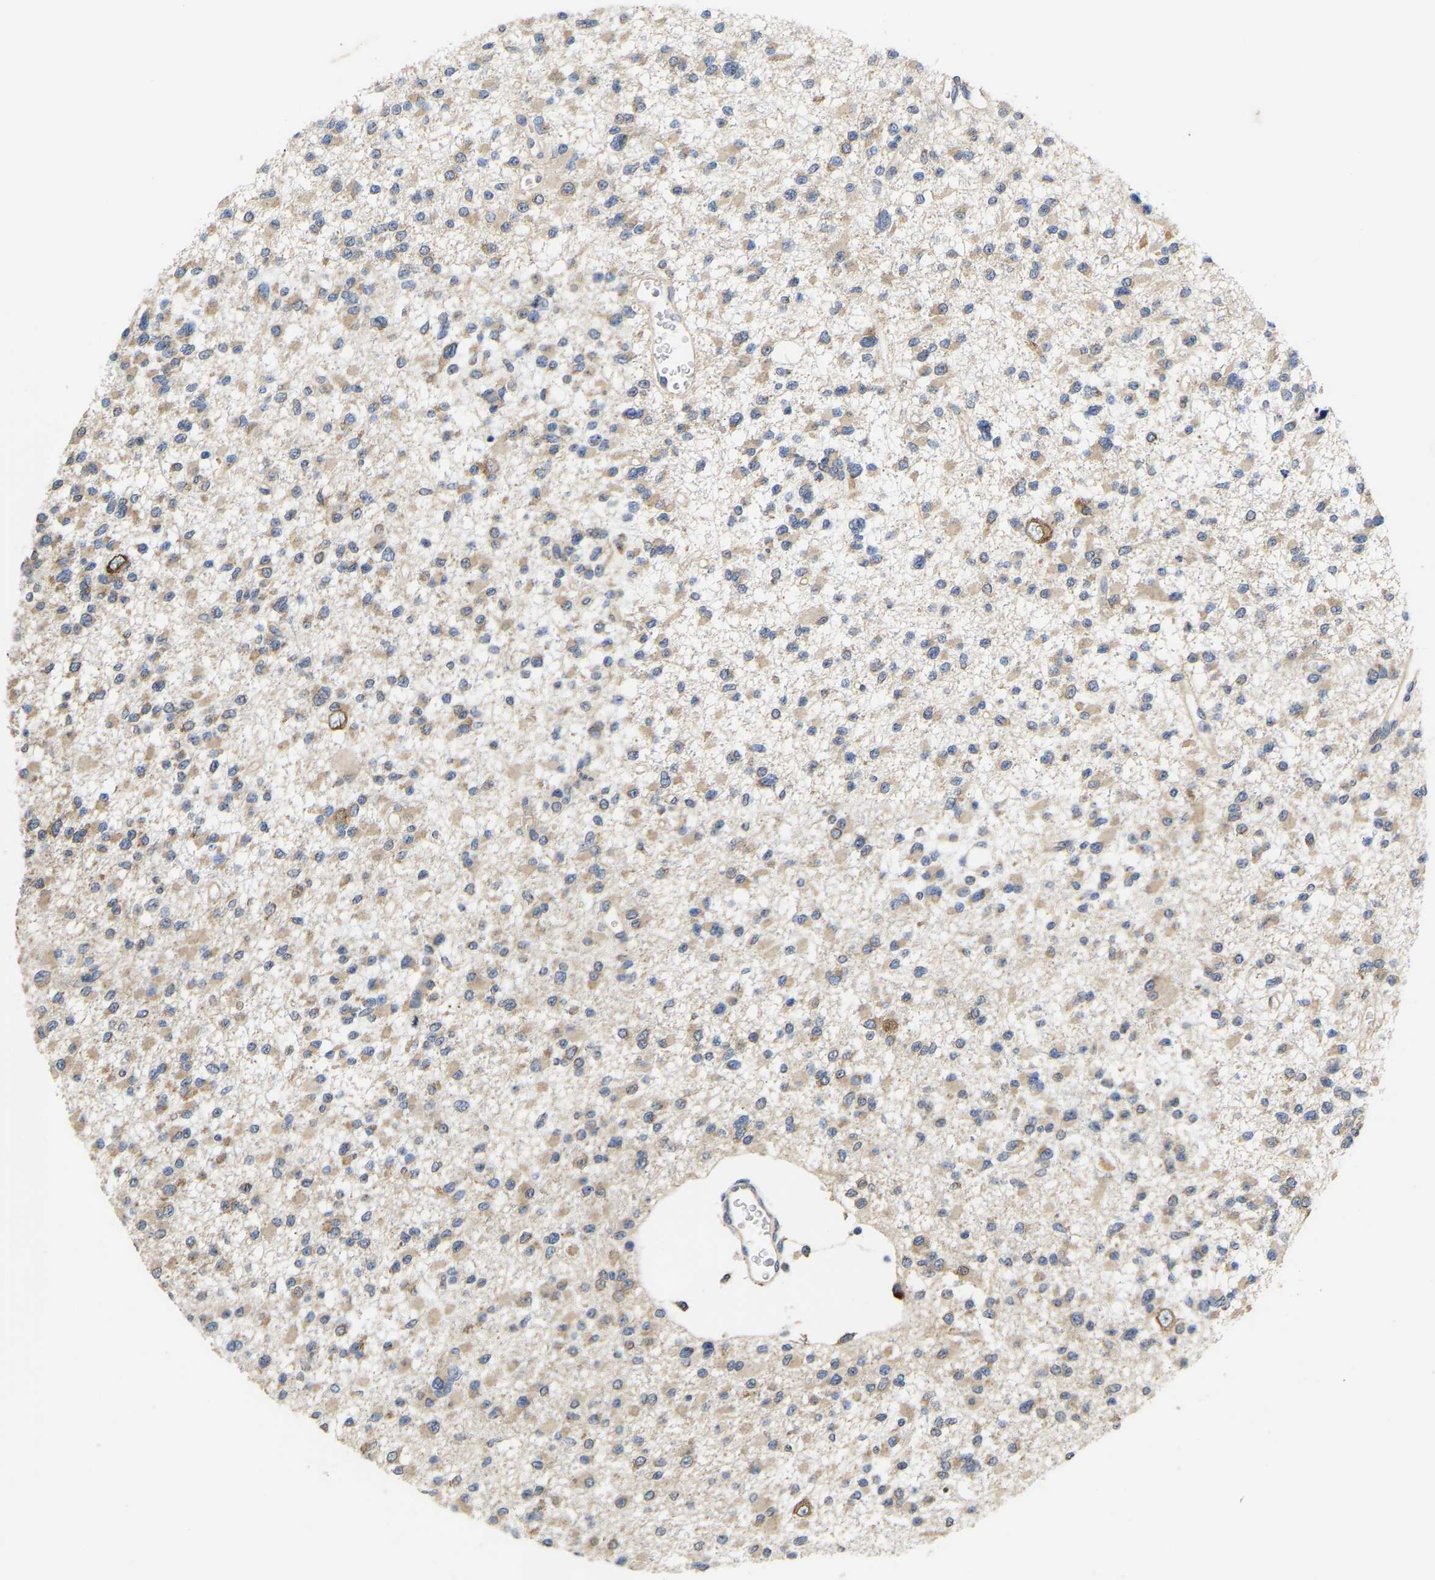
{"staining": {"intensity": "moderate", "quantity": ">75%", "location": "cytoplasmic/membranous"}, "tissue": "glioma", "cell_type": "Tumor cells", "image_type": "cancer", "snomed": [{"axis": "morphology", "description": "Glioma, malignant, Low grade"}, {"axis": "topography", "description": "Brain"}], "caption": "Glioma tissue demonstrates moderate cytoplasmic/membranous staining in approximately >75% of tumor cells", "gene": "AIMP2", "patient": {"sex": "female", "age": 22}}